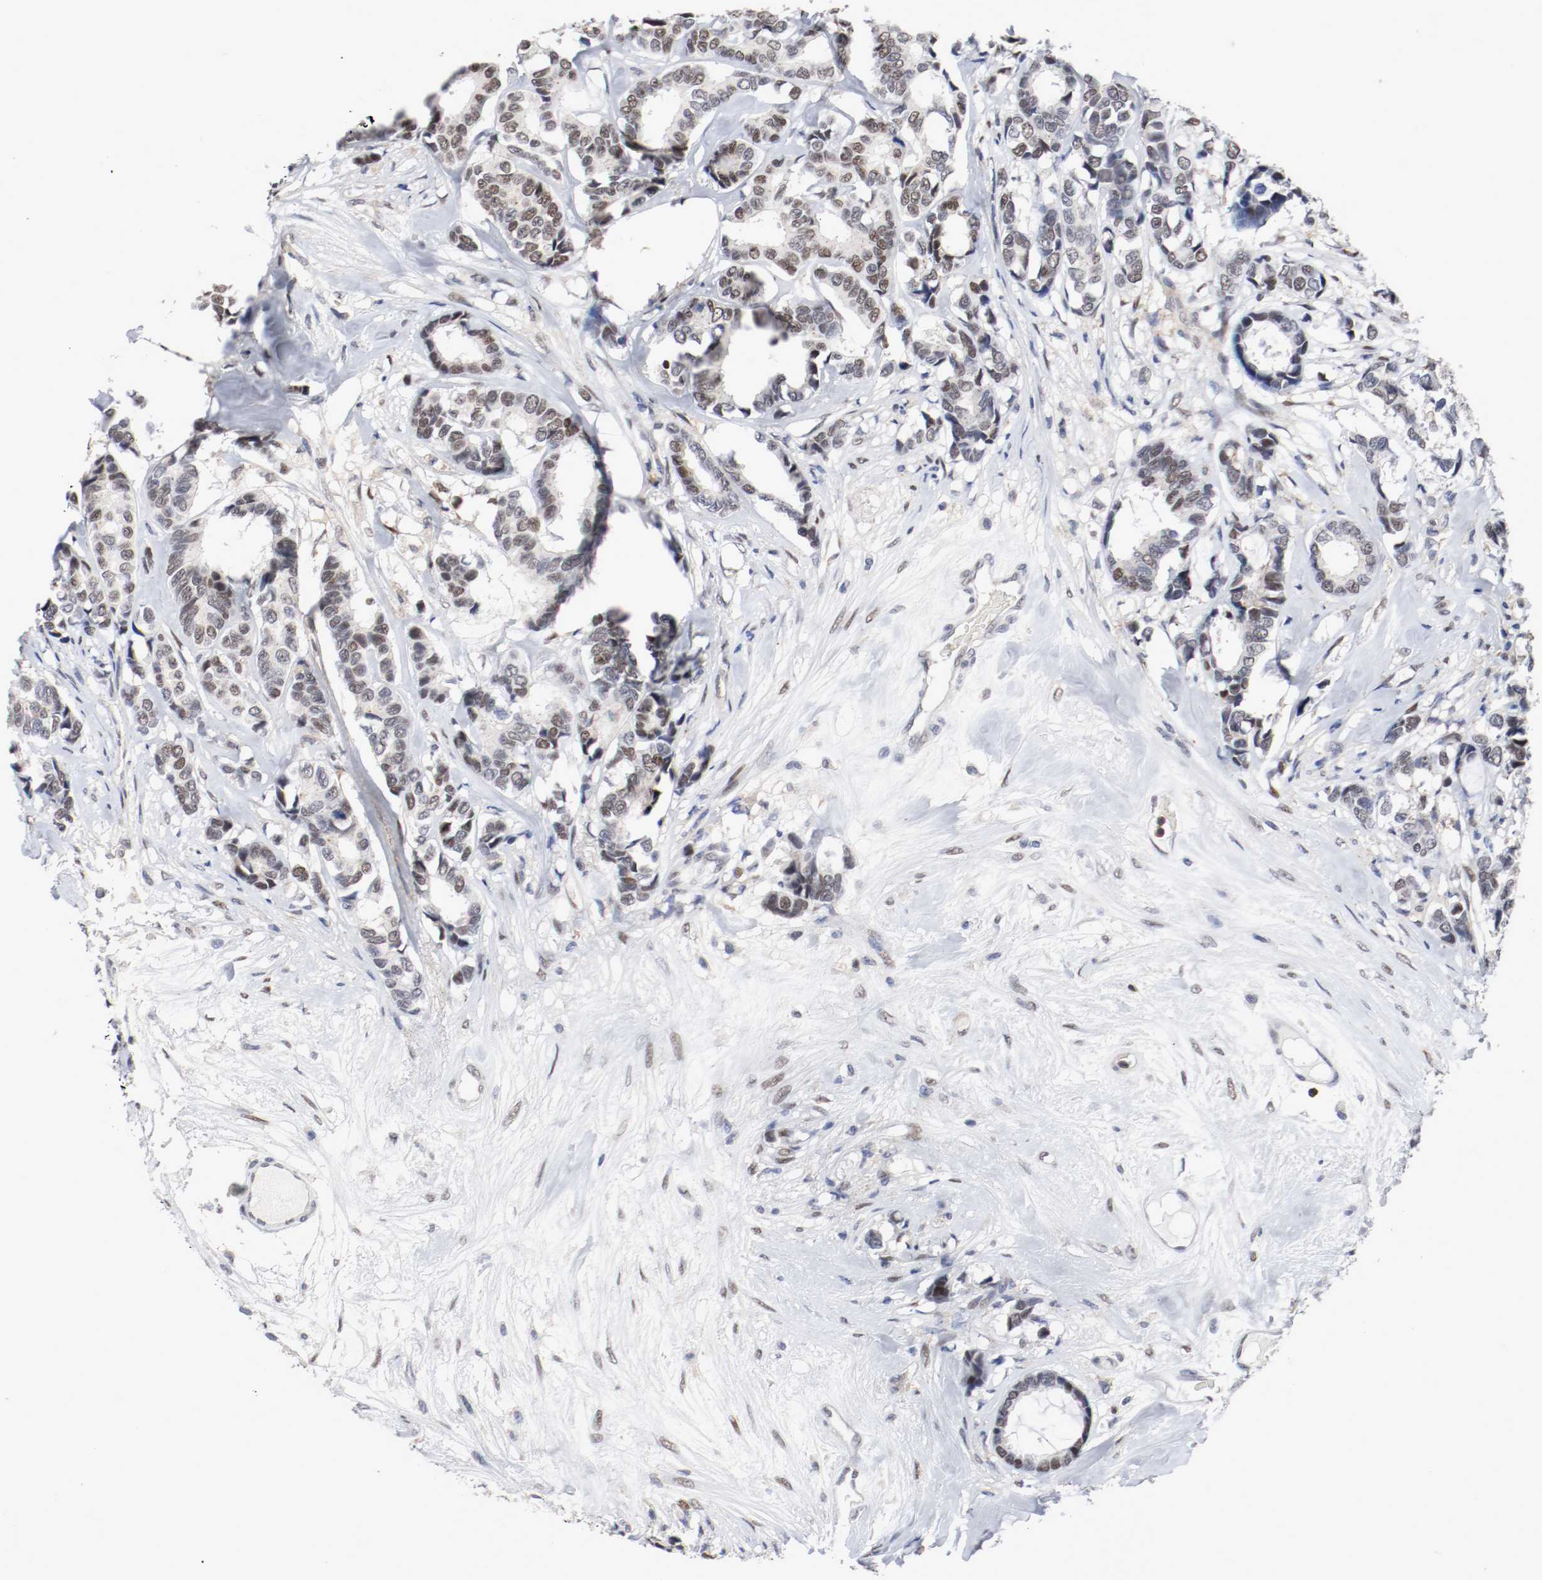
{"staining": {"intensity": "weak", "quantity": "25%-75%", "location": "nuclear"}, "tissue": "breast cancer", "cell_type": "Tumor cells", "image_type": "cancer", "snomed": [{"axis": "morphology", "description": "Duct carcinoma"}, {"axis": "topography", "description": "Breast"}], "caption": "This is an image of IHC staining of breast cancer (intraductal carcinoma), which shows weak staining in the nuclear of tumor cells.", "gene": "JUND", "patient": {"sex": "female", "age": 87}}